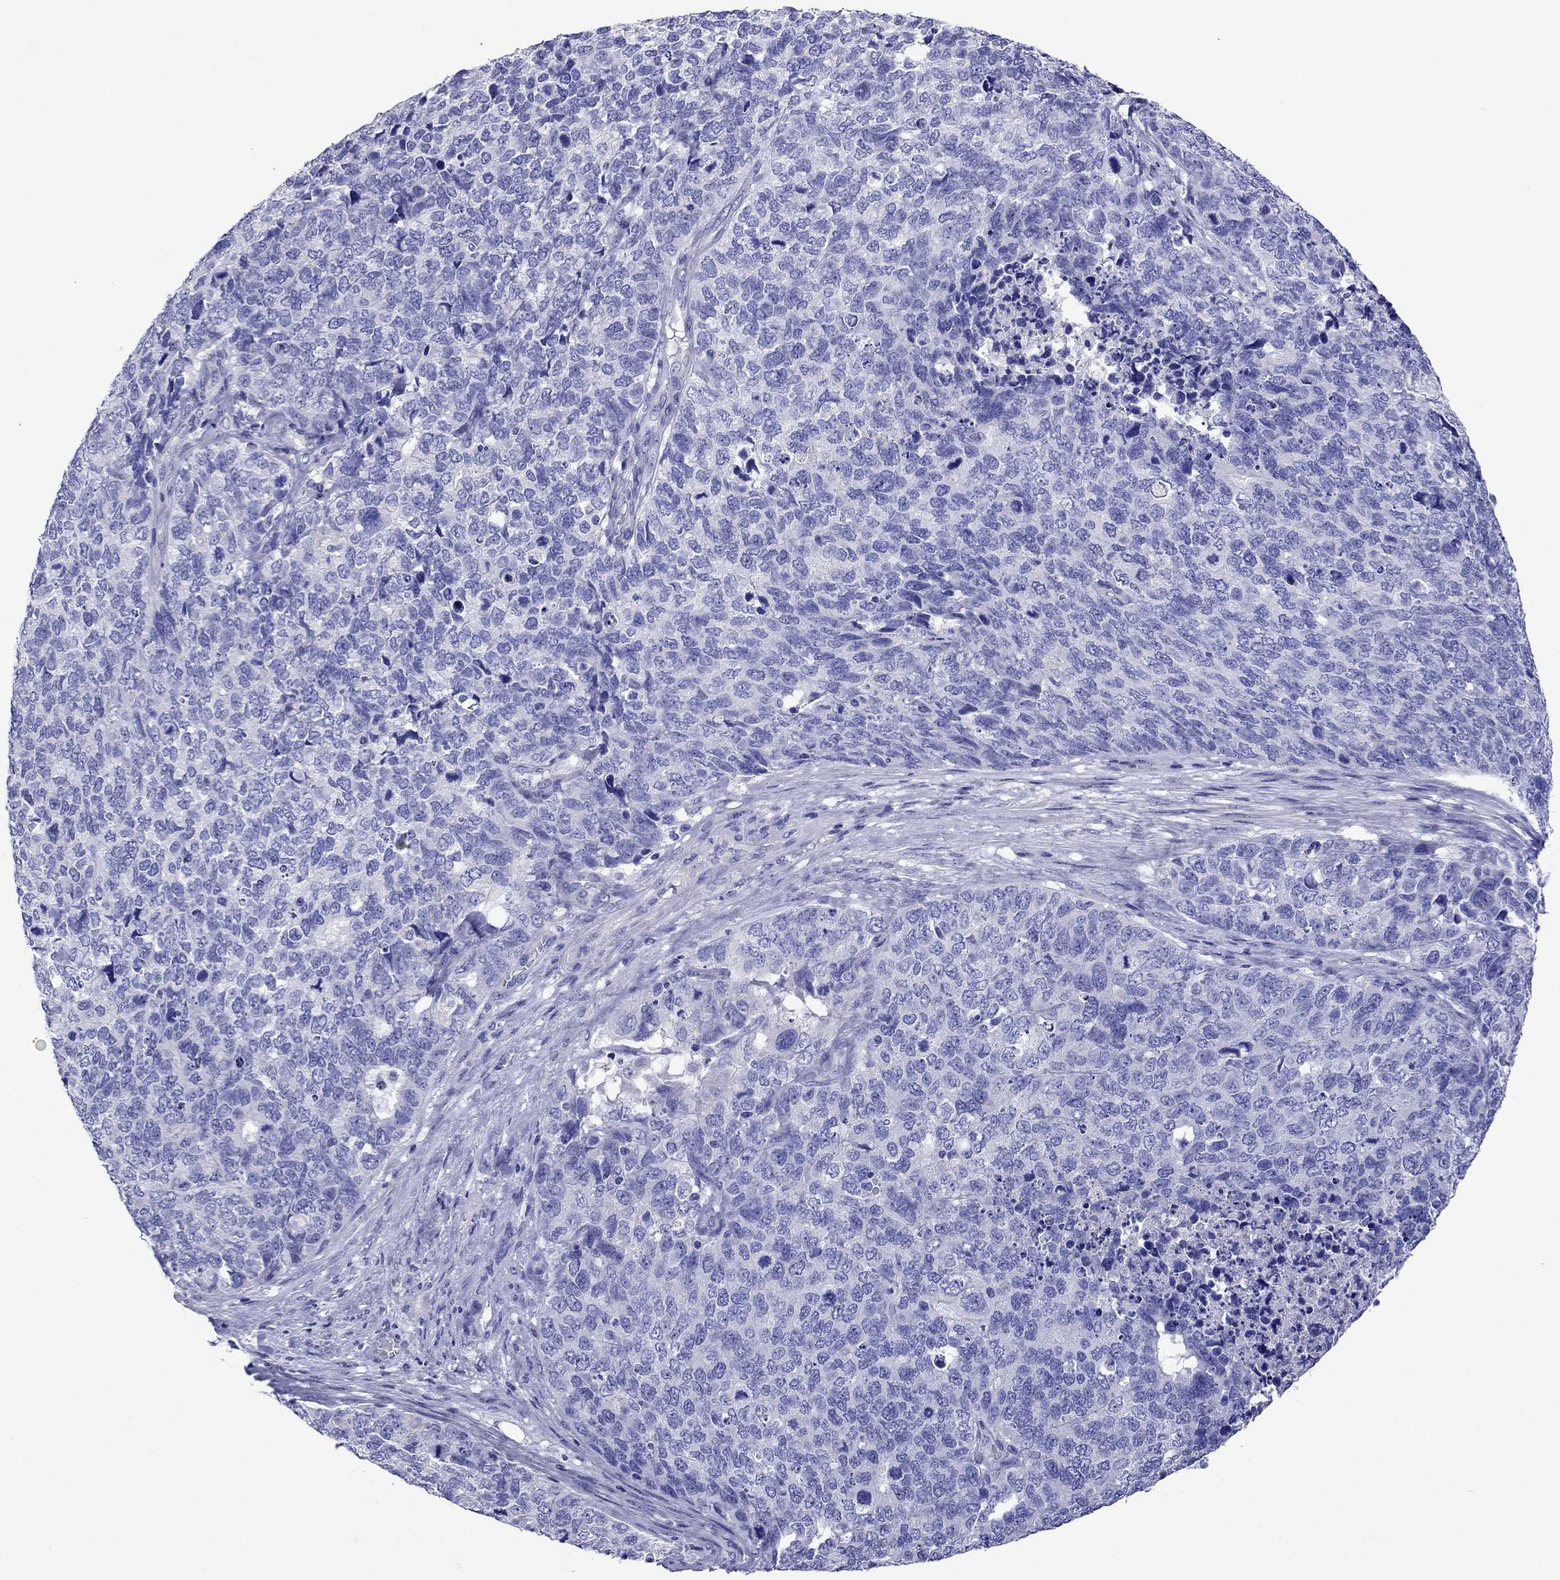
{"staining": {"intensity": "negative", "quantity": "none", "location": "none"}, "tissue": "cervical cancer", "cell_type": "Tumor cells", "image_type": "cancer", "snomed": [{"axis": "morphology", "description": "Squamous cell carcinoma, NOS"}, {"axis": "topography", "description": "Cervix"}], "caption": "A photomicrograph of human cervical cancer is negative for staining in tumor cells.", "gene": "SCG2", "patient": {"sex": "female", "age": 63}}